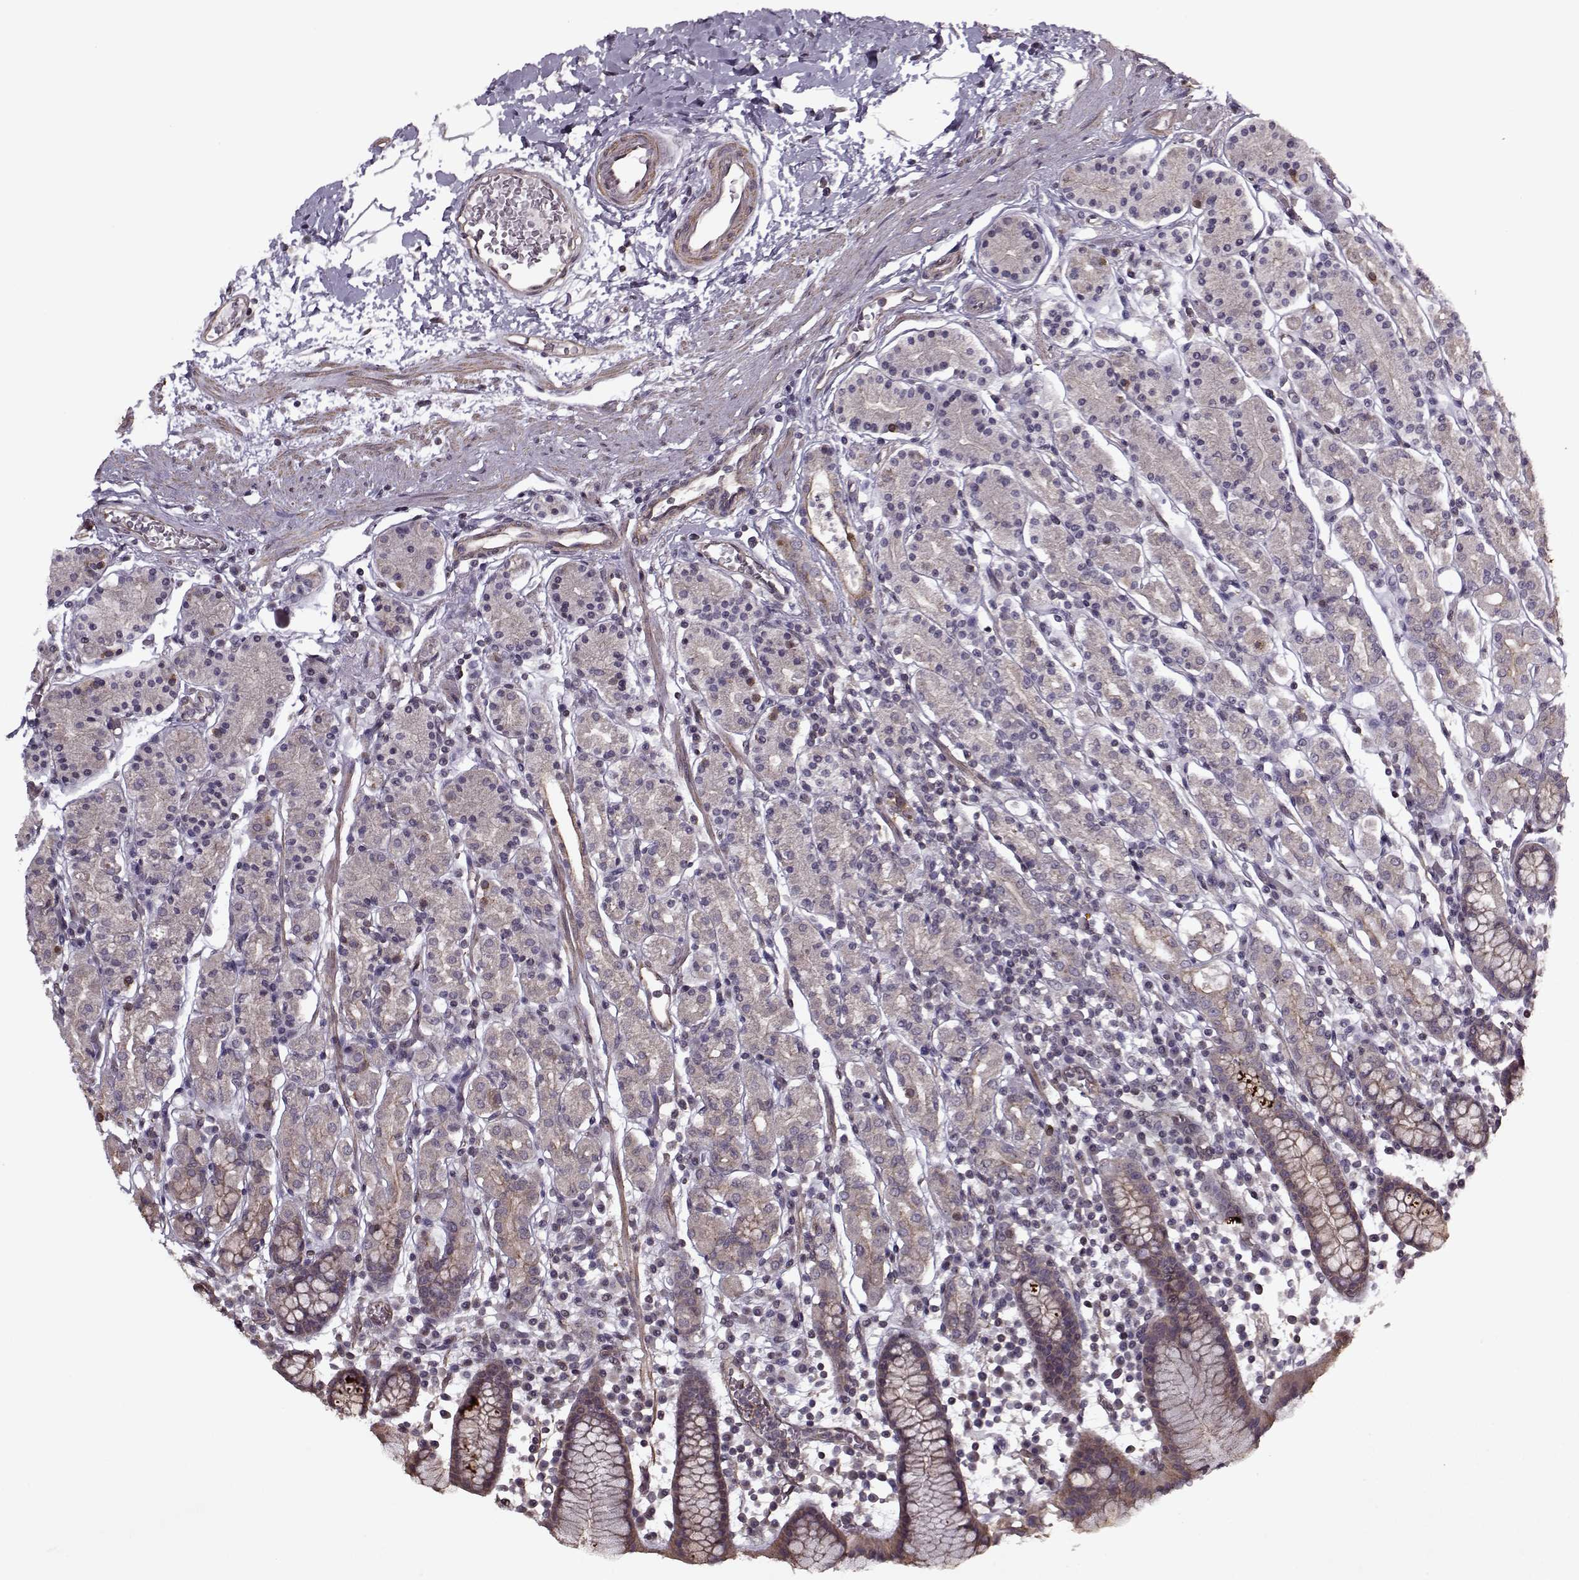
{"staining": {"intensity": "weak", "quantity": "<25%", "location": "cytoplasmic/membranous"}, "tissue": "stomach", "cell_type": "Glandular cells", "image_type": "normal", "snomed": [{"axis": "morphology", "description": "Normal tissue, NOS"}, {"axis": "topography", "description": "Stomach, upper"}, {"axis": "topography", "description": "Stomach"}], "caption": "A high-resolution micrograph shows IHC staining of benign stomach, which shows no significant expression in glandular cells.", "gene": "KRT9", "patient": {"sex": "male", "age": 62}}